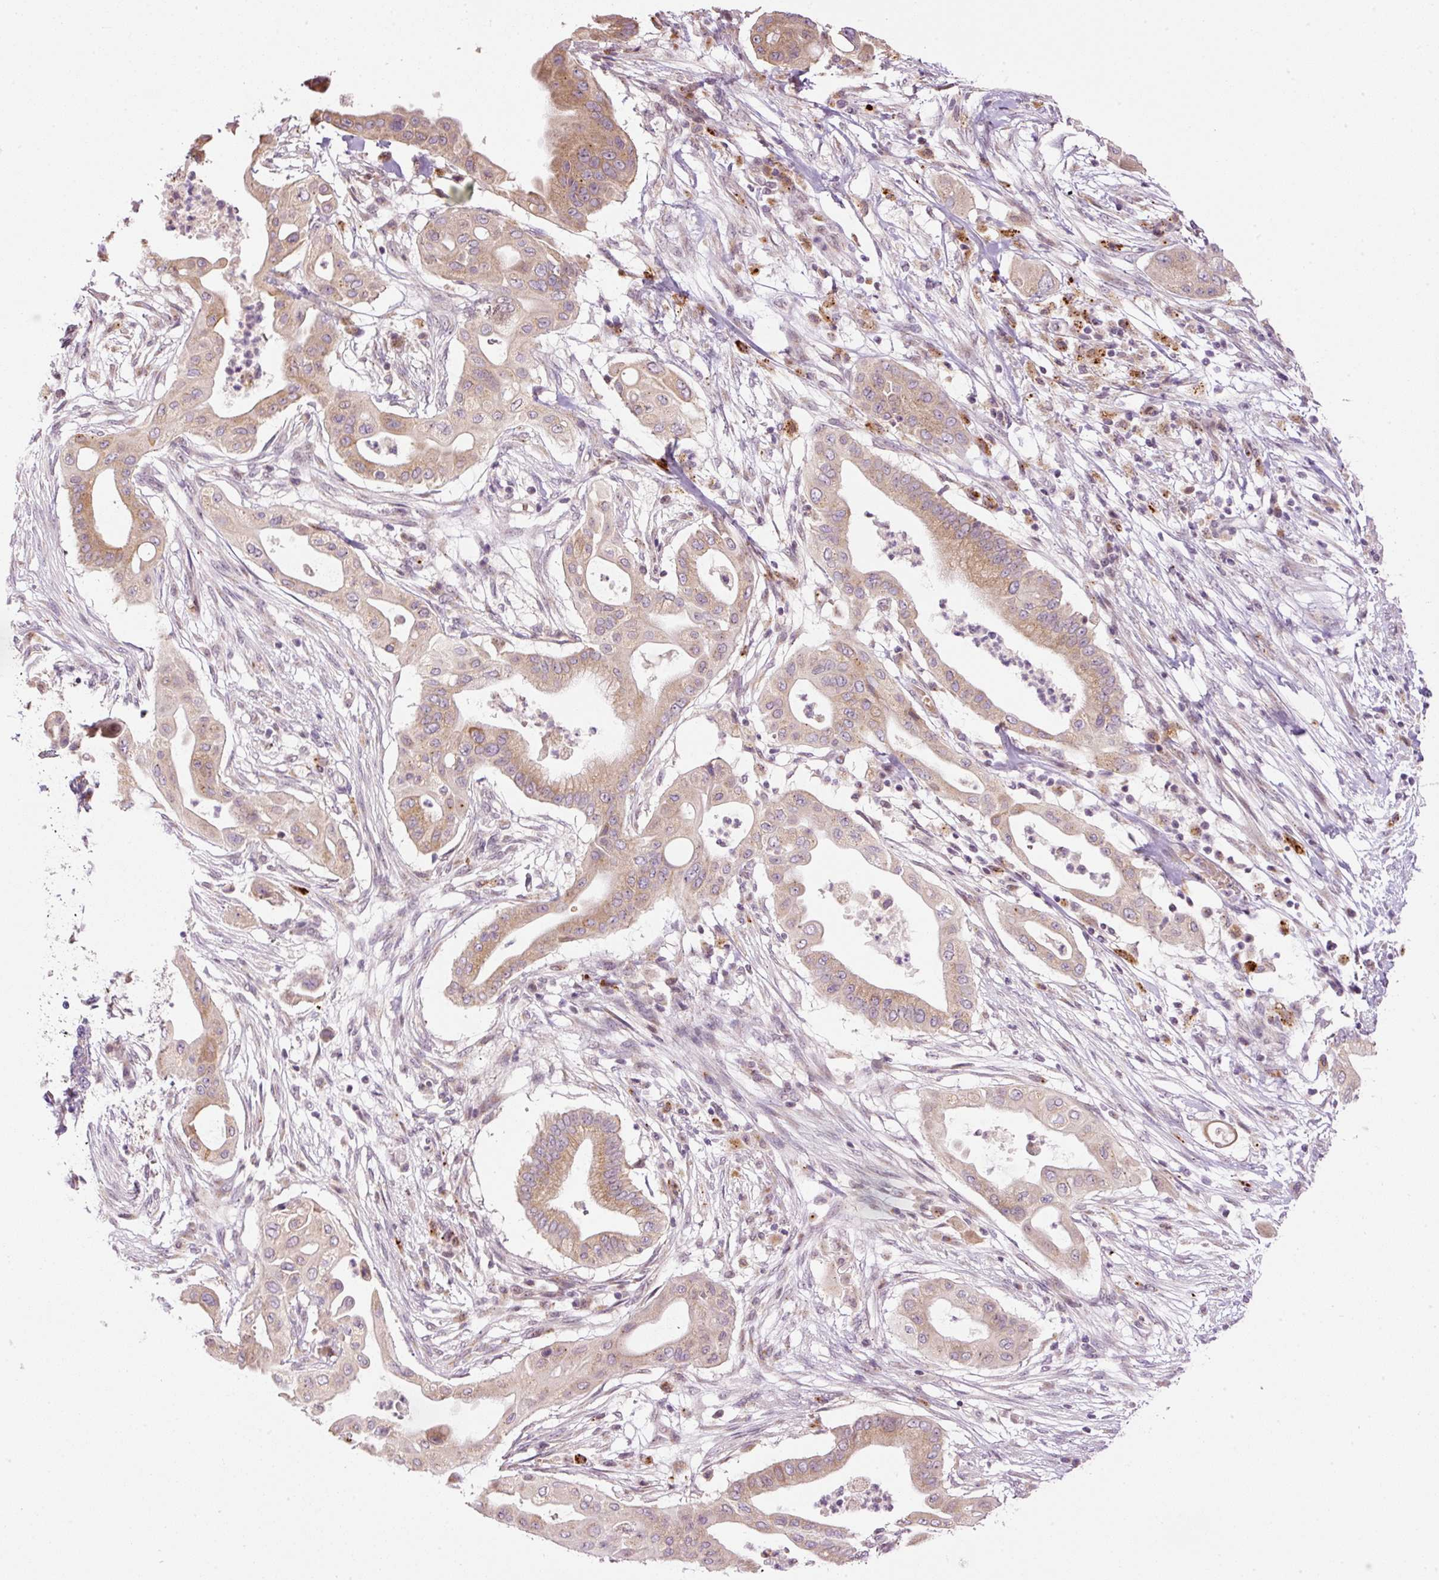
{"staining": {"intensity": "weak", "quantity": ">75%", "location": "cytoplasmic/membranous"}, "tissue": "pancreatic cancer", "cell_type": "Tumor cells", "image_type": "cancer", "snomed": [{"axis": "morphology", "description": "Adenocarcinoma, NOS"}, {"axis": "topography", "description": "Pancreas"}], "caption": "Tumor cells exhibit low levels of weak cytoplasmic/membranous positivity in approximately >75% of cells in human adenocarcinoma (pancreatic). (IHC, brightfield microscopy, high magnification).", "gene": "ZNF639", "patient": {"sex": "male", "age": 68}}